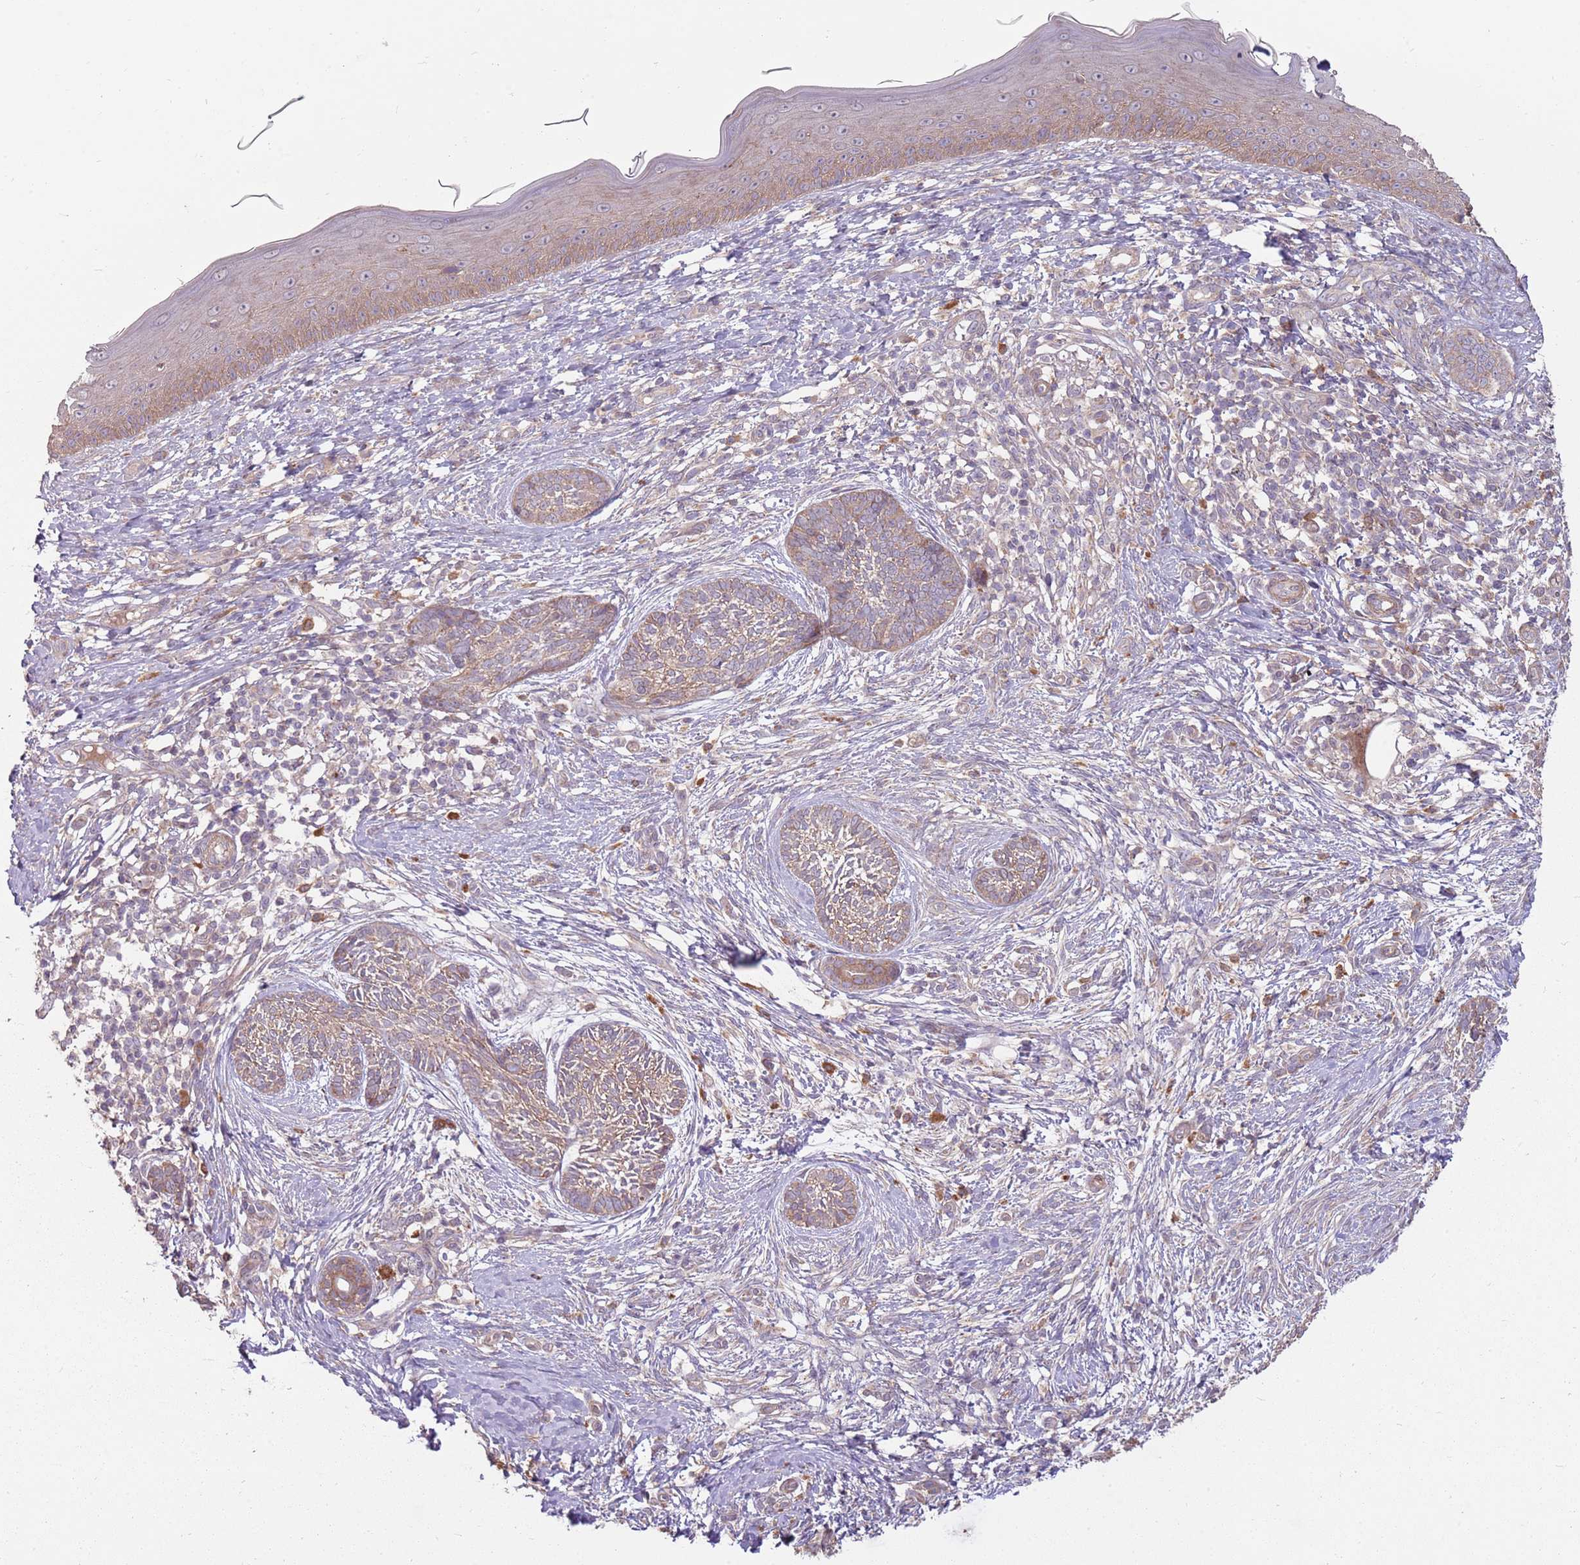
{"staining": {"intensity": "weak", "quantity": ">75%", "location": "cytoplasmic/membranous"}, "tissue": "skin cancer", "cell_type": "Tumor cells", "image_type": "cancer", "snomed": [{"axis": "morphology", "description": "Basal cell carcinoma"}, {"axis": "topography", "description": "Skin"}], "caption": "The histopathology image exhibits immunohistochemical staining of skin basal cell carcinoma. There is weak cytoplasmic/membranous staining is identified in about >75% of tumor cells.", "gene": "SPATA31D1", "patient": {"sex": "male", "age": 73}}